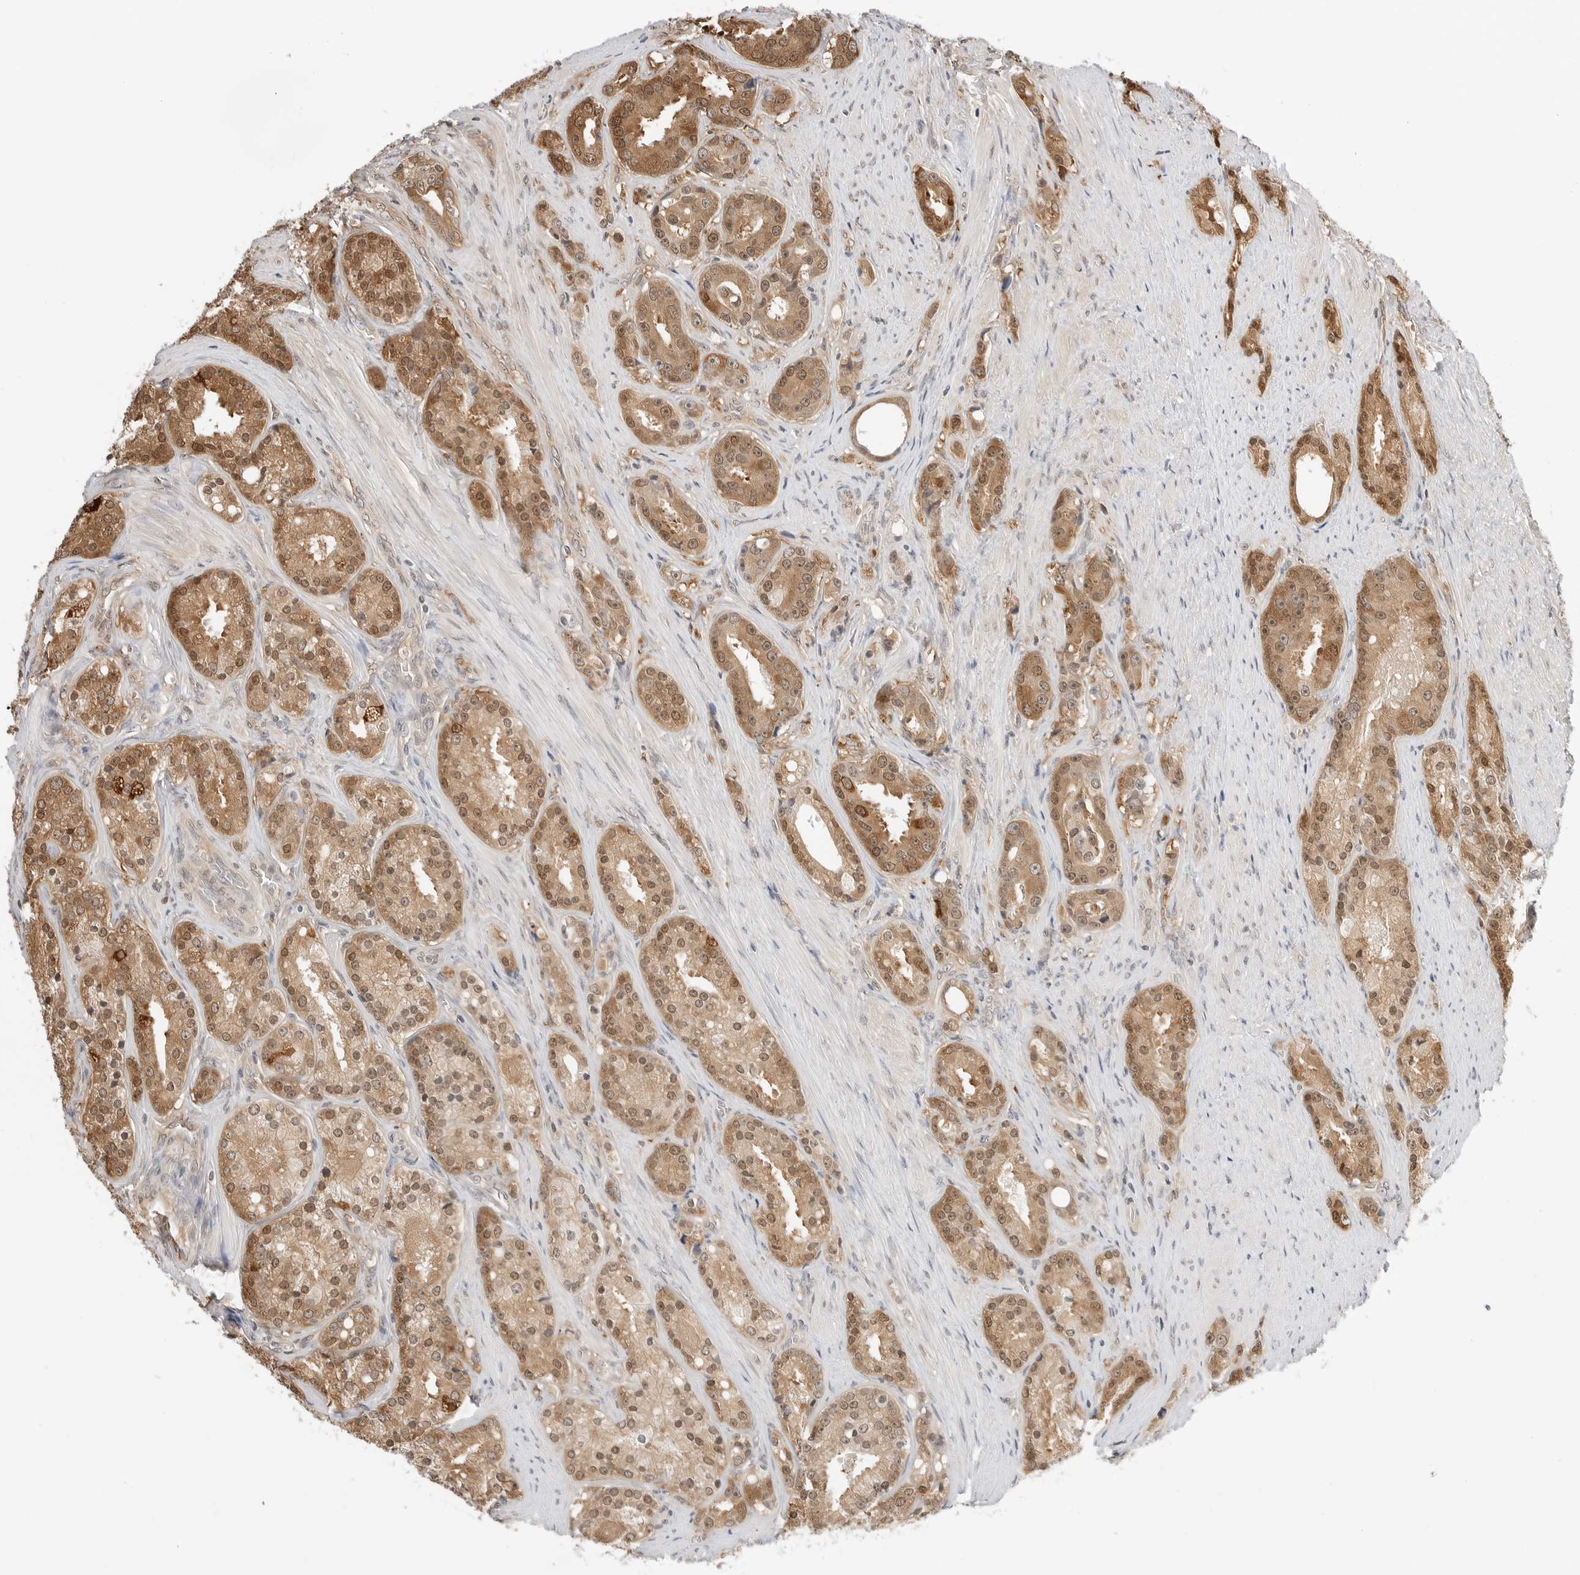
{"staining": {"intensity": "moderate", "quantity": ">75%", "location": "cytoplasmic/membranous,nuclear"}, "tissue": "prostate cancer", "cell_type": "Tumor cells", "image_type": "cancer", "snomed": [{"axis": "morphology", "description": "Adenocarcinoma, High grade"}, {"axis": "topography", "description": "Prostate"}], "caption": "An immunohistochemistry micrograph of neoplastic tissue is shown. Protein staining in brown labels moderate cytoplasmic/membranous and nuclear positivity in prostate cancer within tumor cells. Using DAB (brown) and hematoxylin (blue) stains, captured at high magnification using brightfield microscopy.", "gene": "NUDC", "patient": {"sex": "male", "age": 60}}